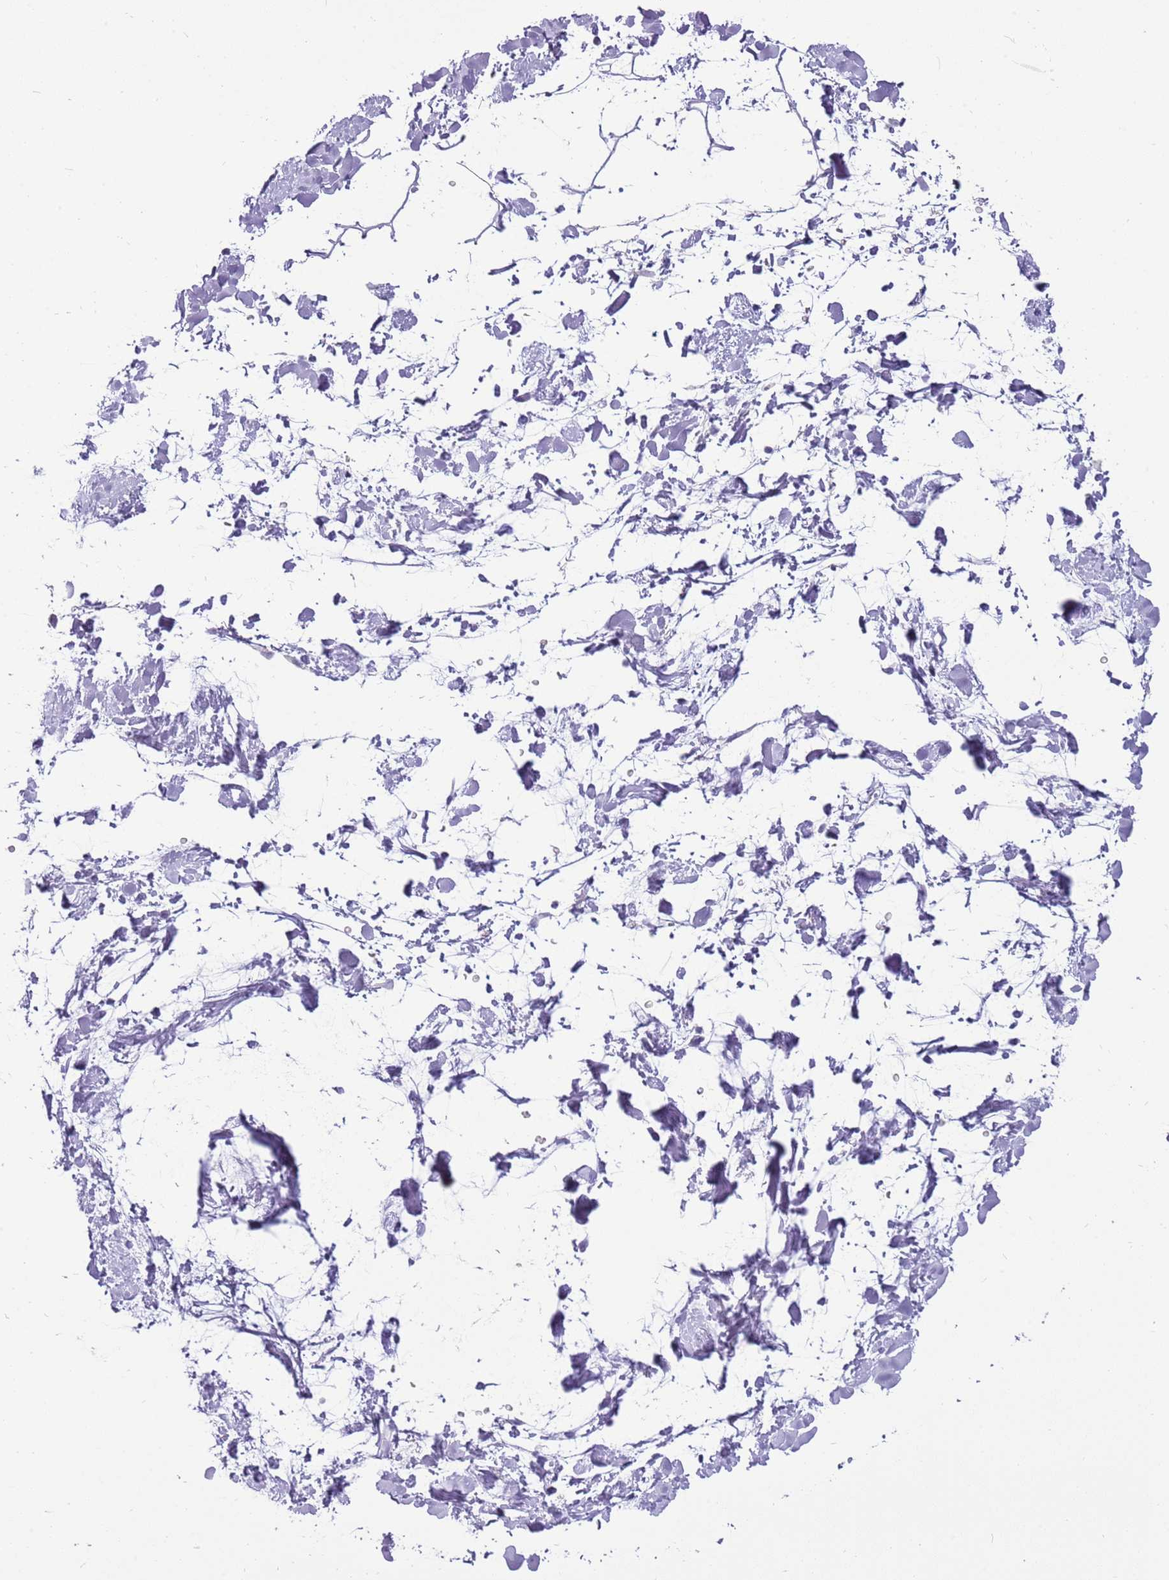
{"staining": {"intensity": "negative", "quantity": "none", "location": "none"}, "tissue": "adipose tissue", "cell_type": "Adipocytes", "image_type": "normal", "snomed": [{"axis": "morphology", "description": "Normal tissue, NOS"}, {"axis": "topography", "description": "Soft tissue"}], "caption": "Protein analysis of unremarkable adipose tissue demonstrates no significant expression in adipocytes.", "gene": "ENSG00000271254", "patient": {"sex": "male", "age": 72}}